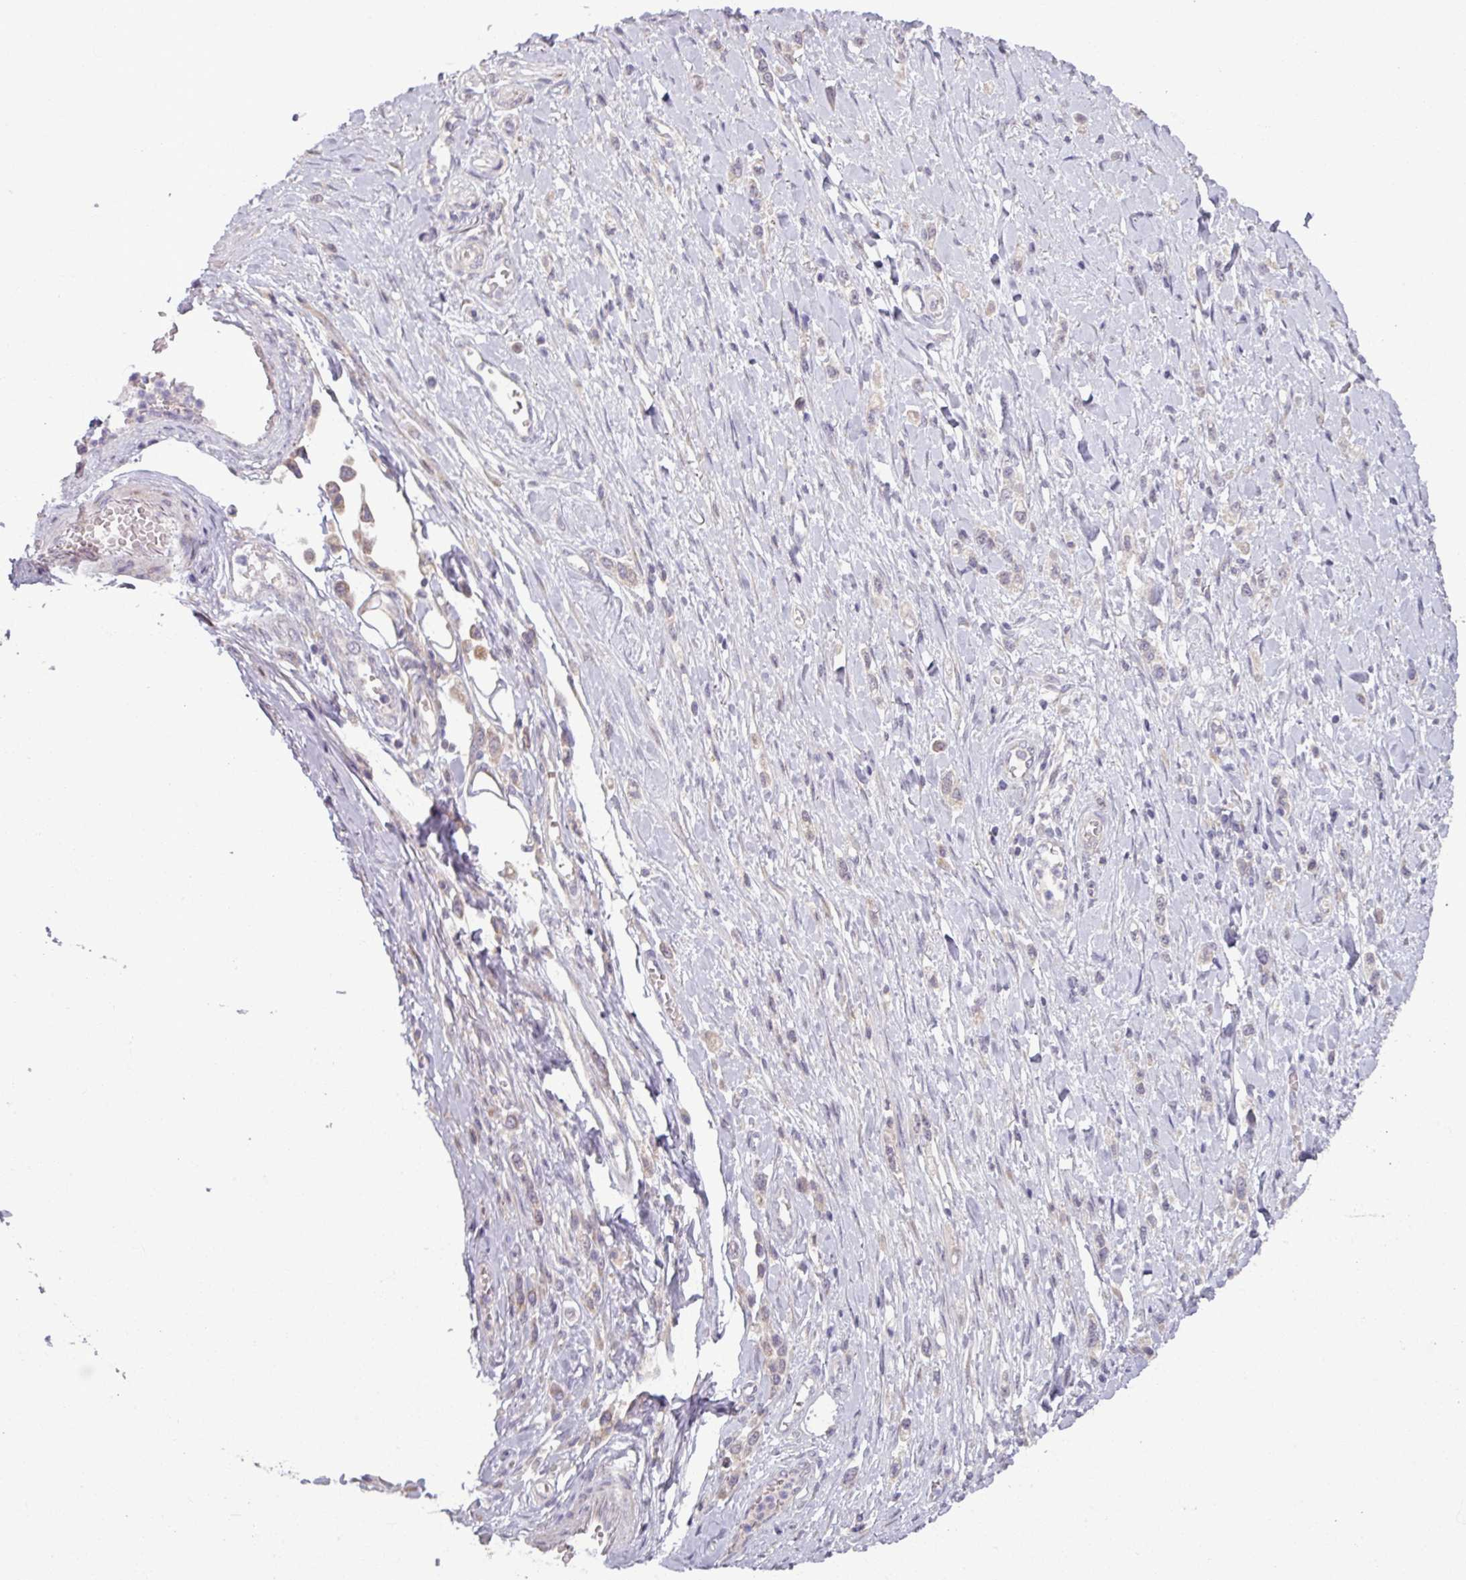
{"staining": {"intensity": "negative", "quantity": "none", "location": "none"}, "tissue": "stomach cancer", "cell_type": "Tumor cells", "image_type": "cancer", "snomed": [{"axis": "morphology", "description": "Adenocarcinoma, NOS"}, {"axis": "topography", "description": "Stomach"}], "caption": "A high-resolution image shows immunohistochemistry staining of adenocarcinoma (stomach), which shows no significant expression in tumor cells.", "gene": "OGFOD3", "patient": {"sex": "female", "age": 65}}